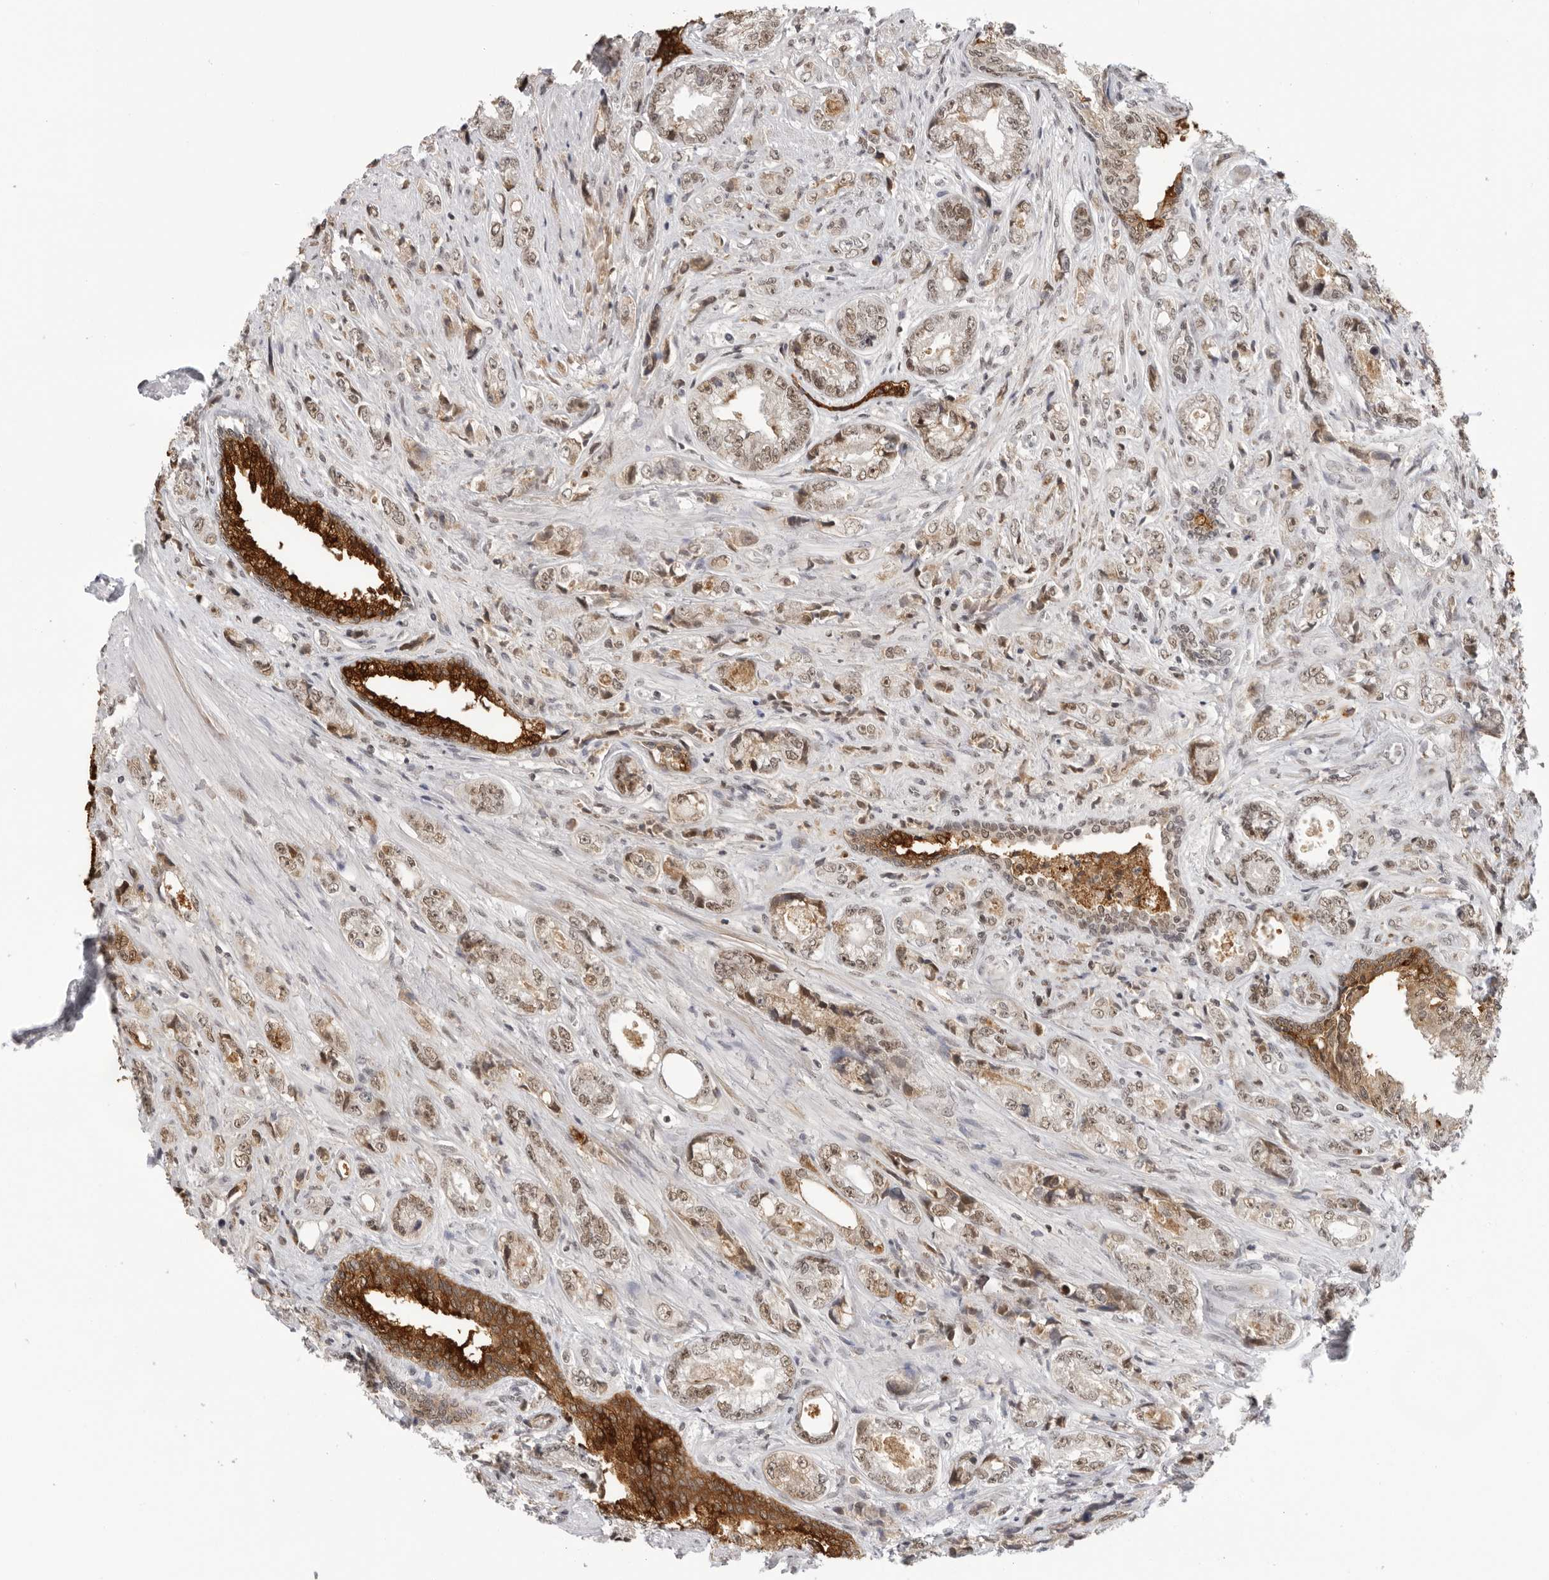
{"staining": {"intensity": "moderate", "quantity": ">75%", "location": "cytoplasmic/membranous,nuclear"}, "tissue": "prostate cancer", "cell_type": "Tumor cells", "image_type": "cancer", "snomed": [{"axis": "morphology", "description": "Adenocarcinoma, High grade"}, {"axis": "topography", "description": "Prostate"}], "caption": "Immunohistochemistry histopathology image of human prostate high-grade adenocarcinoma stained for a protein (brown), which demonstrates medium levels of moderate cytoplasmic/membranous and nuclear staining in about >75% of tumor cells.", "gene": "RPA2", "patient": {"sex": "male", "age": 61}}